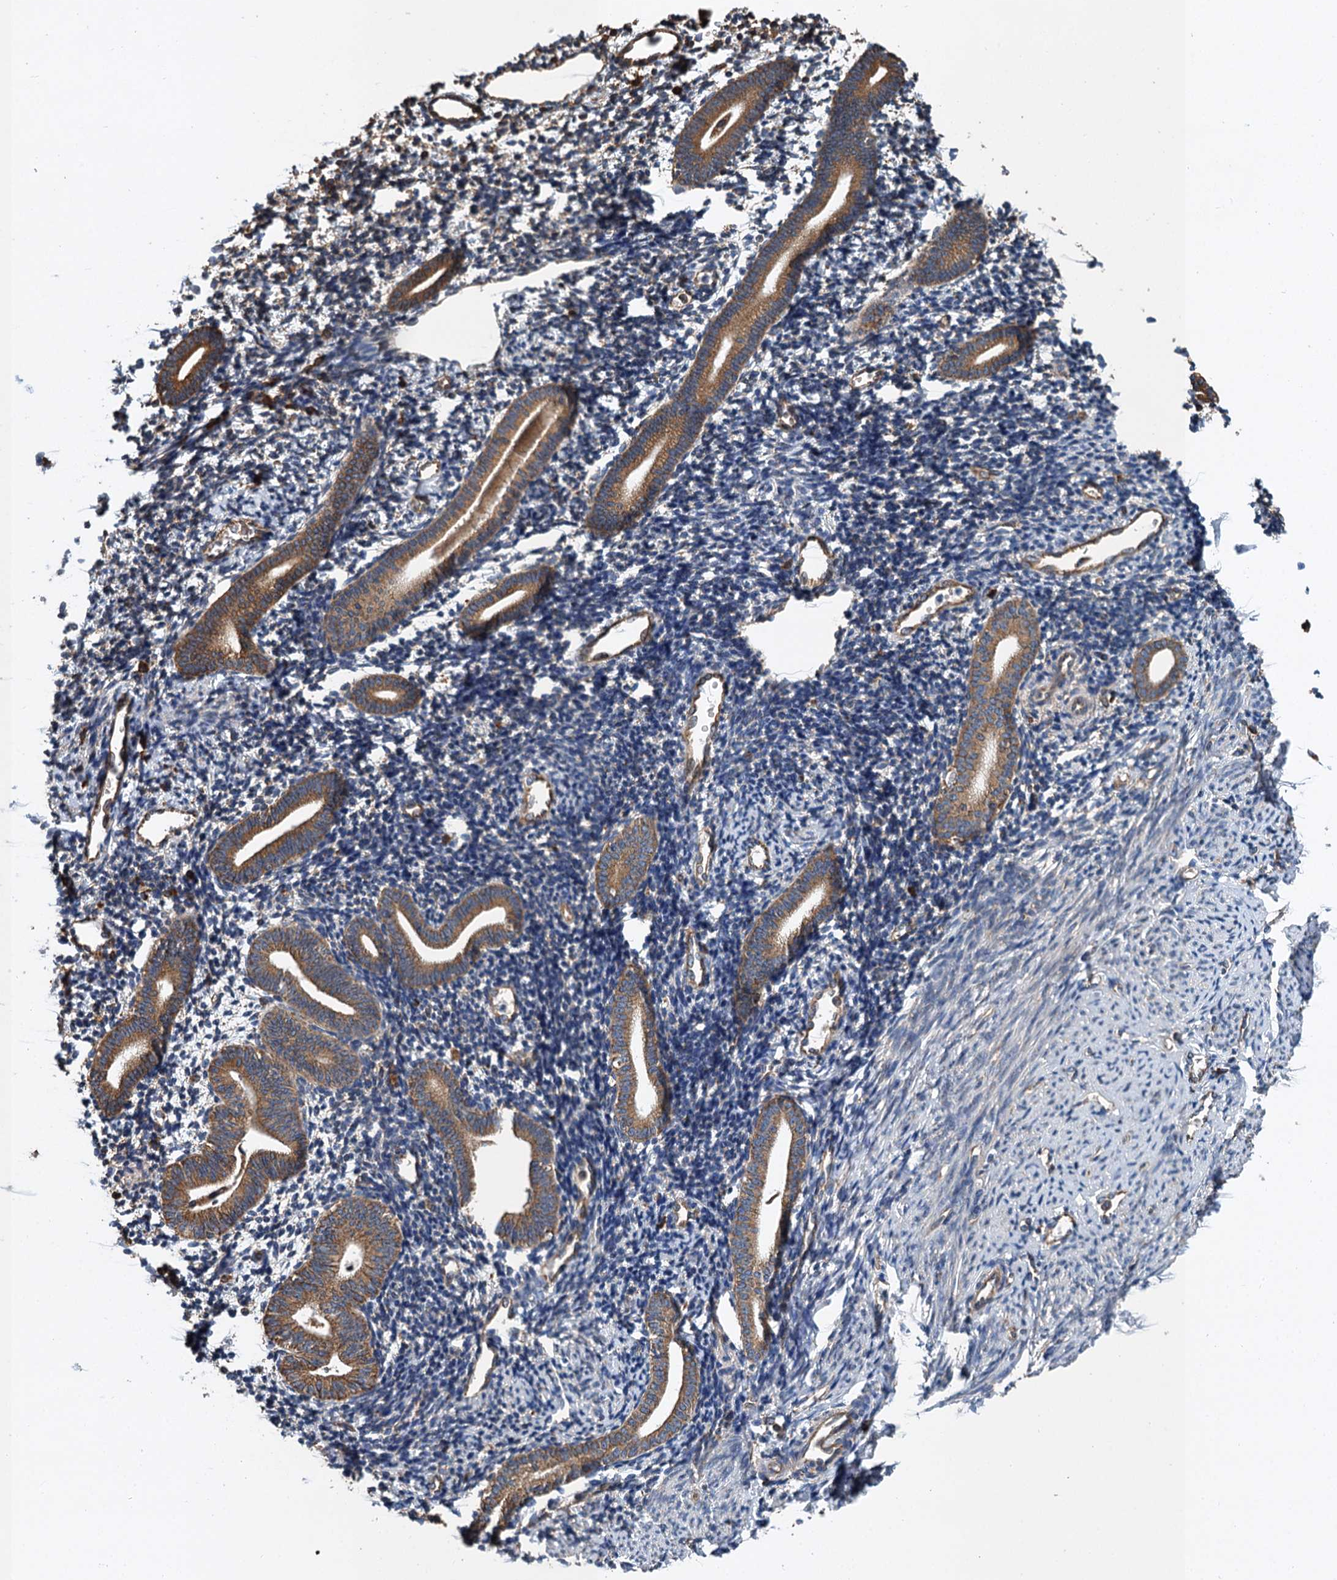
{"staining": {"intensity": "moderate", "quantity": "<25%", "location": "cytoplasmic/membranous"}, "tissue": "endometrium", "cell_type": "Cells in endometrial stroma", "image_type": "normal", "snomed": [{"axis": "morphology", "description": "Normal tissue, NOS"}, {"axis": "topography", "description": "Endometrium"}], "caption": "High-magnification brightfield microscopy of benign endometrium stained with DAB (brown) and counterstained with hematoxylin (blue). cells in endometrial stroma exhibit moderate cytoplasmic/membranous positivity is identified in about<25% of cells.", "gene": "LINS1", "patient": {"sex": "female", "age": 56}}